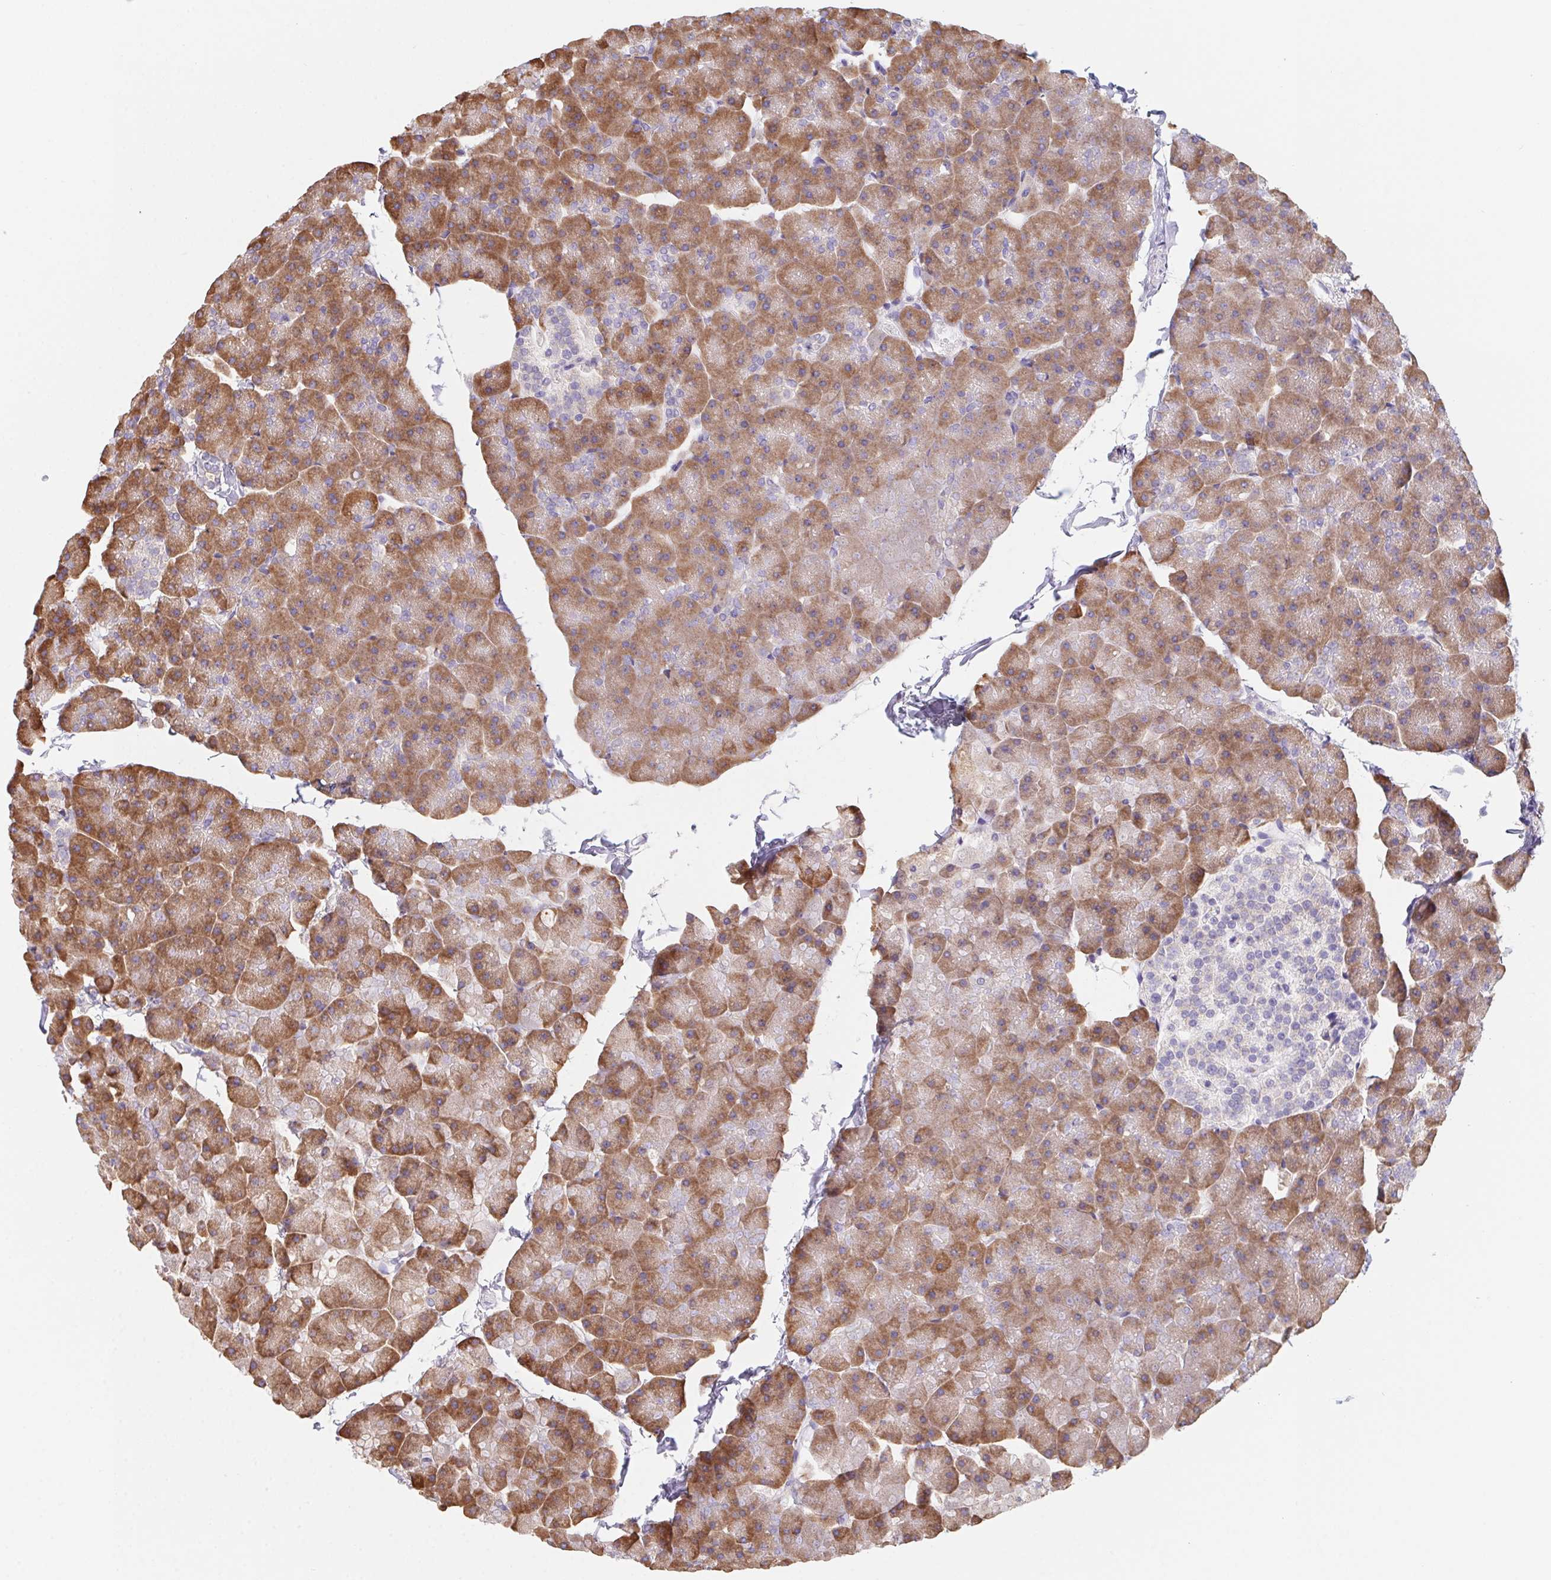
{"staining": {"intensity": "moderate", "quantity": ">75%", "location": "cytoplasmic/membranous"}, "tissue": "pancreas", "cell_type": "Exocrine glandular cells", "image_type": "normal", "snomed": [{"axis": "morphology", "description": "Normal tissue, NOS"}, {"axis": "topography", "description": "Pancreas"}], "caption": "Immunohistochemistry (DAB (3,3'-diaminobenzidine)) staining of unremarkable pancreas exhibits moderate cytoplasmic/membranous protein expression in approximately >75% of exocrine glandular cells. (DAB IHC, brown staining for protein, blue staining for nuclei).", "gene": "ADAM8", "patient": {"sex": "male", "age": 35}}